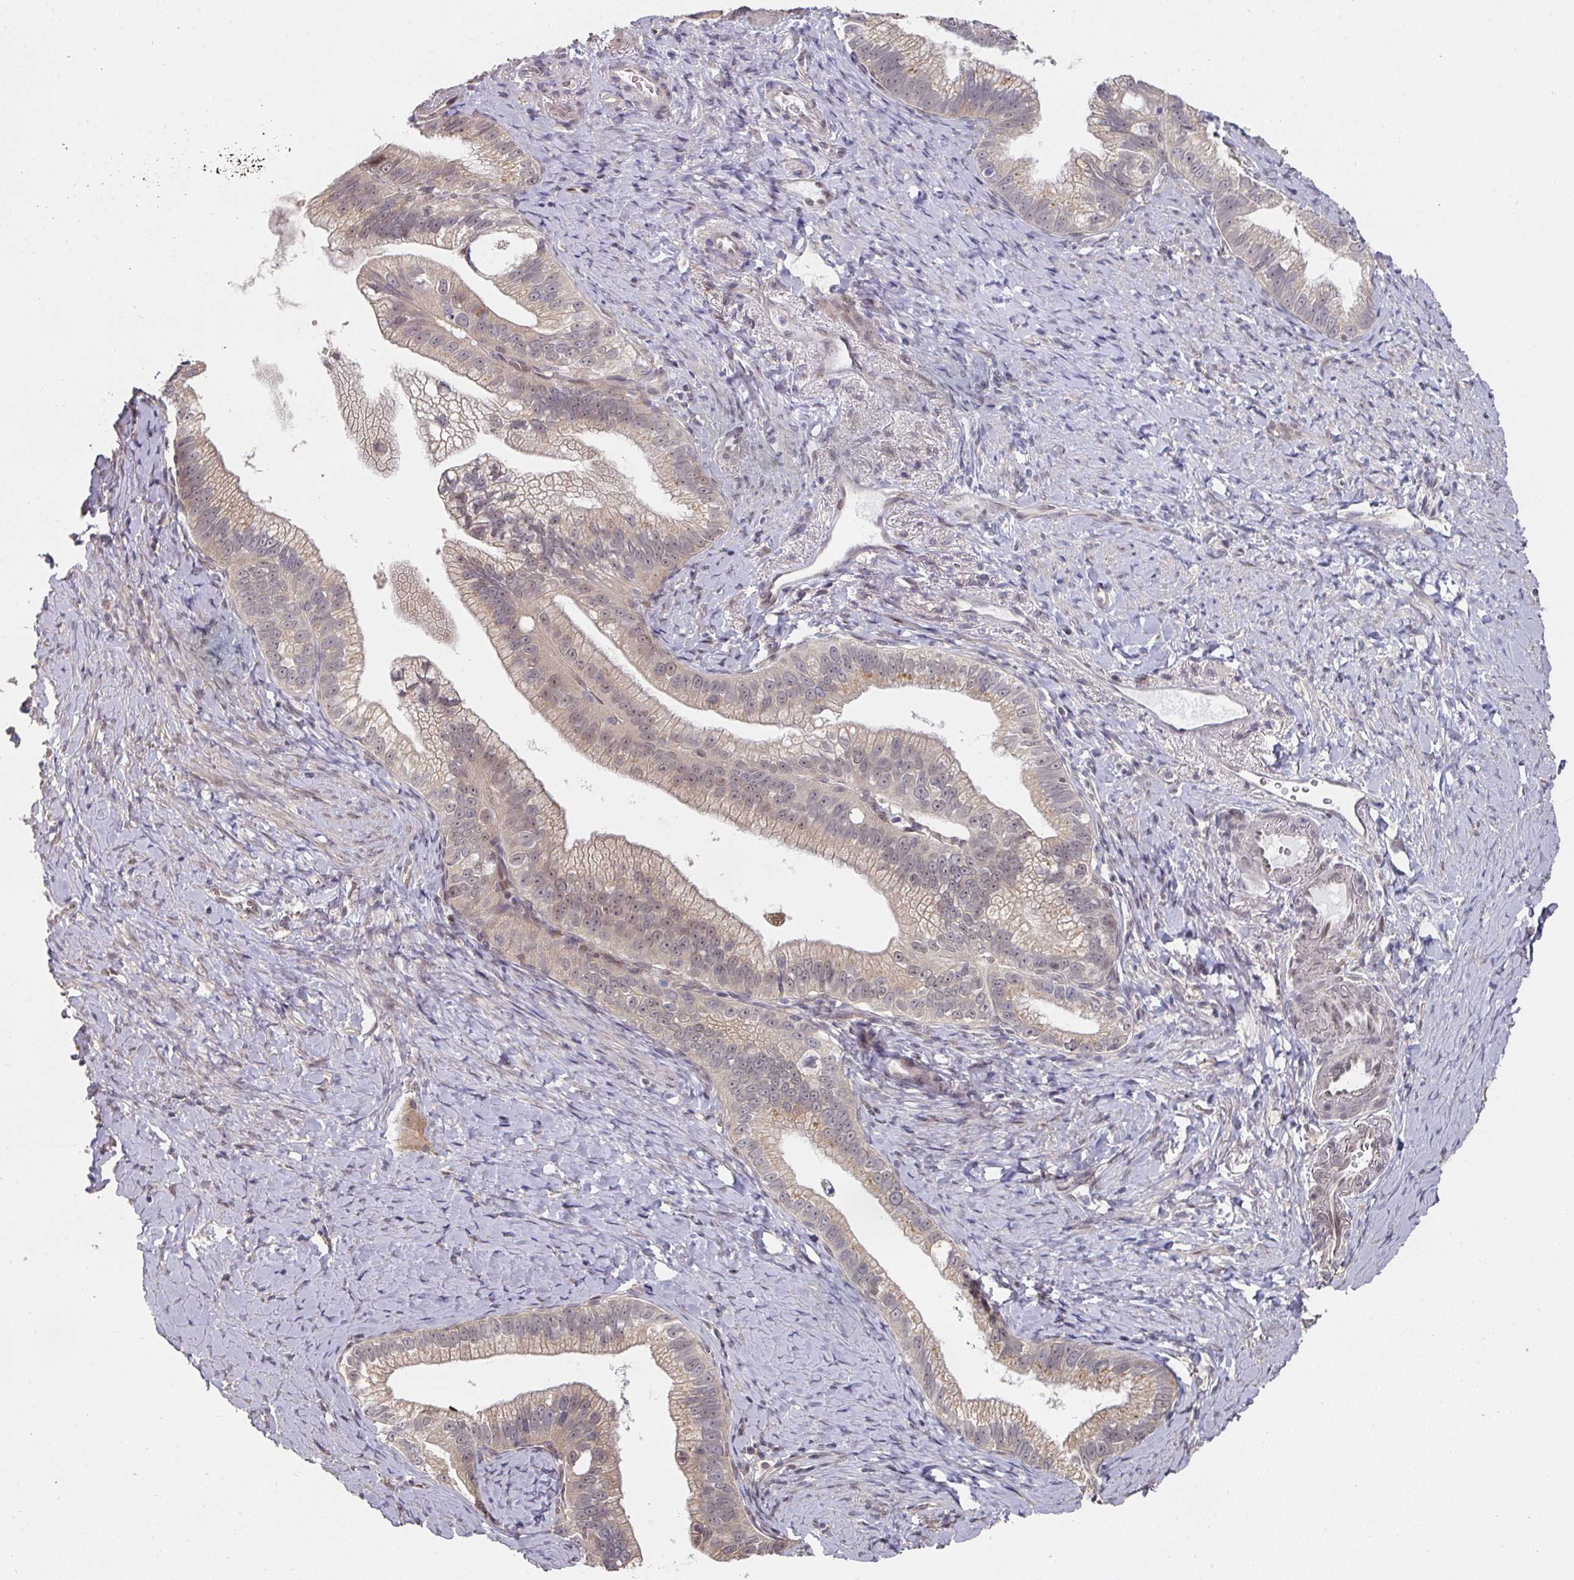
{"staining": {"intensity": "moderate", "quantity": "<25%", "location": "cytoplasmic/membranous"}, "tissue": "pancreatic cancer", "cell_type": "Tumor cells", "image_type": "cancer", "snomed": [{"axis": "morphology", "description": "Adenocarcinoma, NOS"}, {"axis": "topography", "description": "Pancreas"}], "caption": "A high-resolution photomicrograph shows IHC staining of pancreatic cancer, which displays moderate cytoplasmic/membranous positivity in about <25% of tumor cells.", "gene": "C18orf25", "patient": {"sex": "male", "age": 70}}